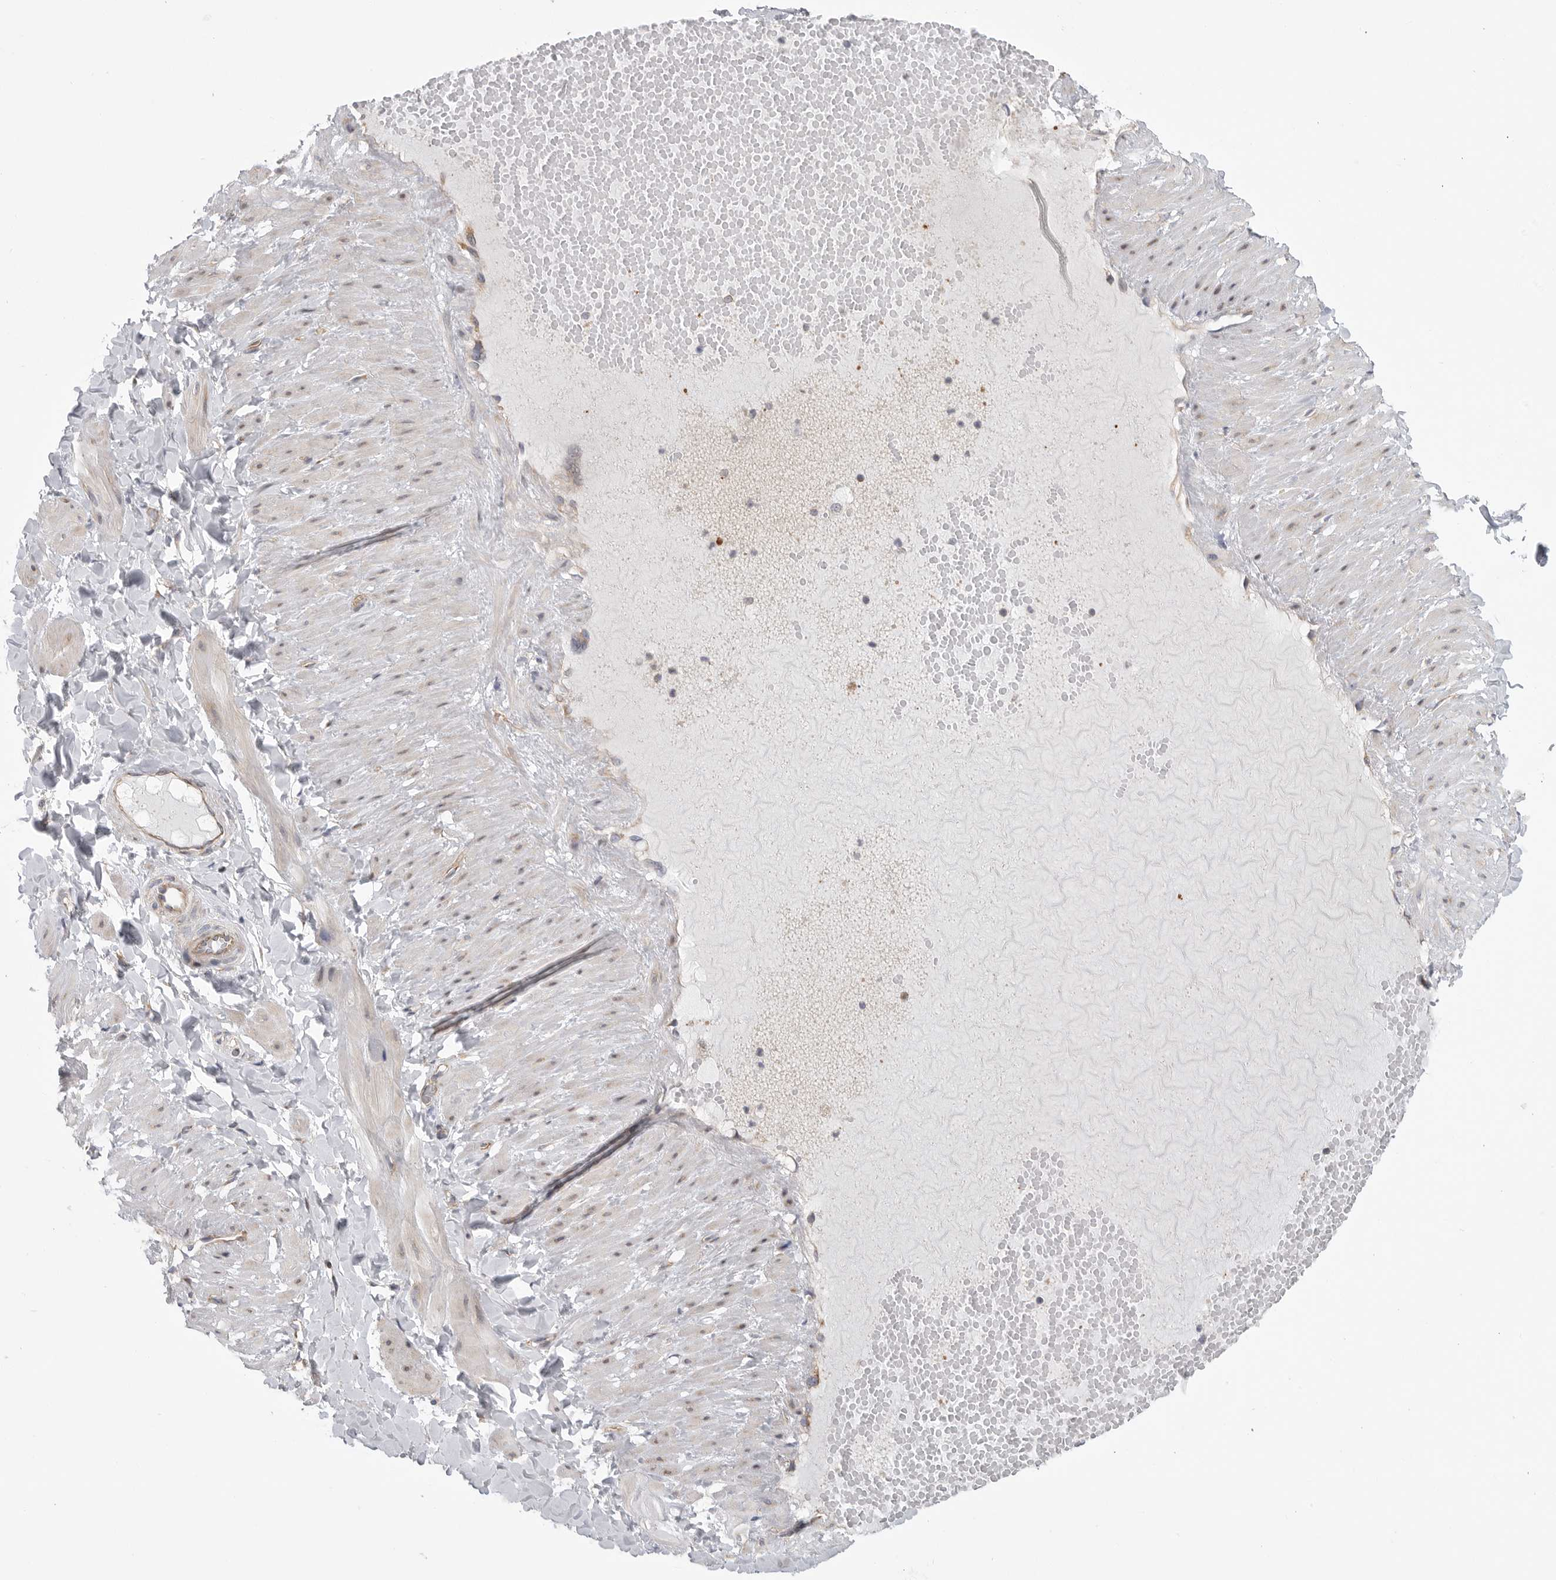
{"staining": {"intensity": "negative", "quantity": "none", "location": "none"}, "tissue": "adipose tissue", "cell_type": "Adipocytes", "image_type": "normal", "snomed": [{"axis": "morphology", "description": "Normal tissue, NOS"}, {"axis": "topography", "description": "Adipose tissue"}, {"axis": "topography", "description": "Vascular tissue"}, {"axis": "topography", "description": "Peripheral nerve tissue"}], "caption": "Protein analysis of unremarkable adipose tissue shows no significant positivity in adipocytes. Nuclei are stained in blue.", "gene": "FBXO43", "patient": {"sex": "male", "age": 25}}